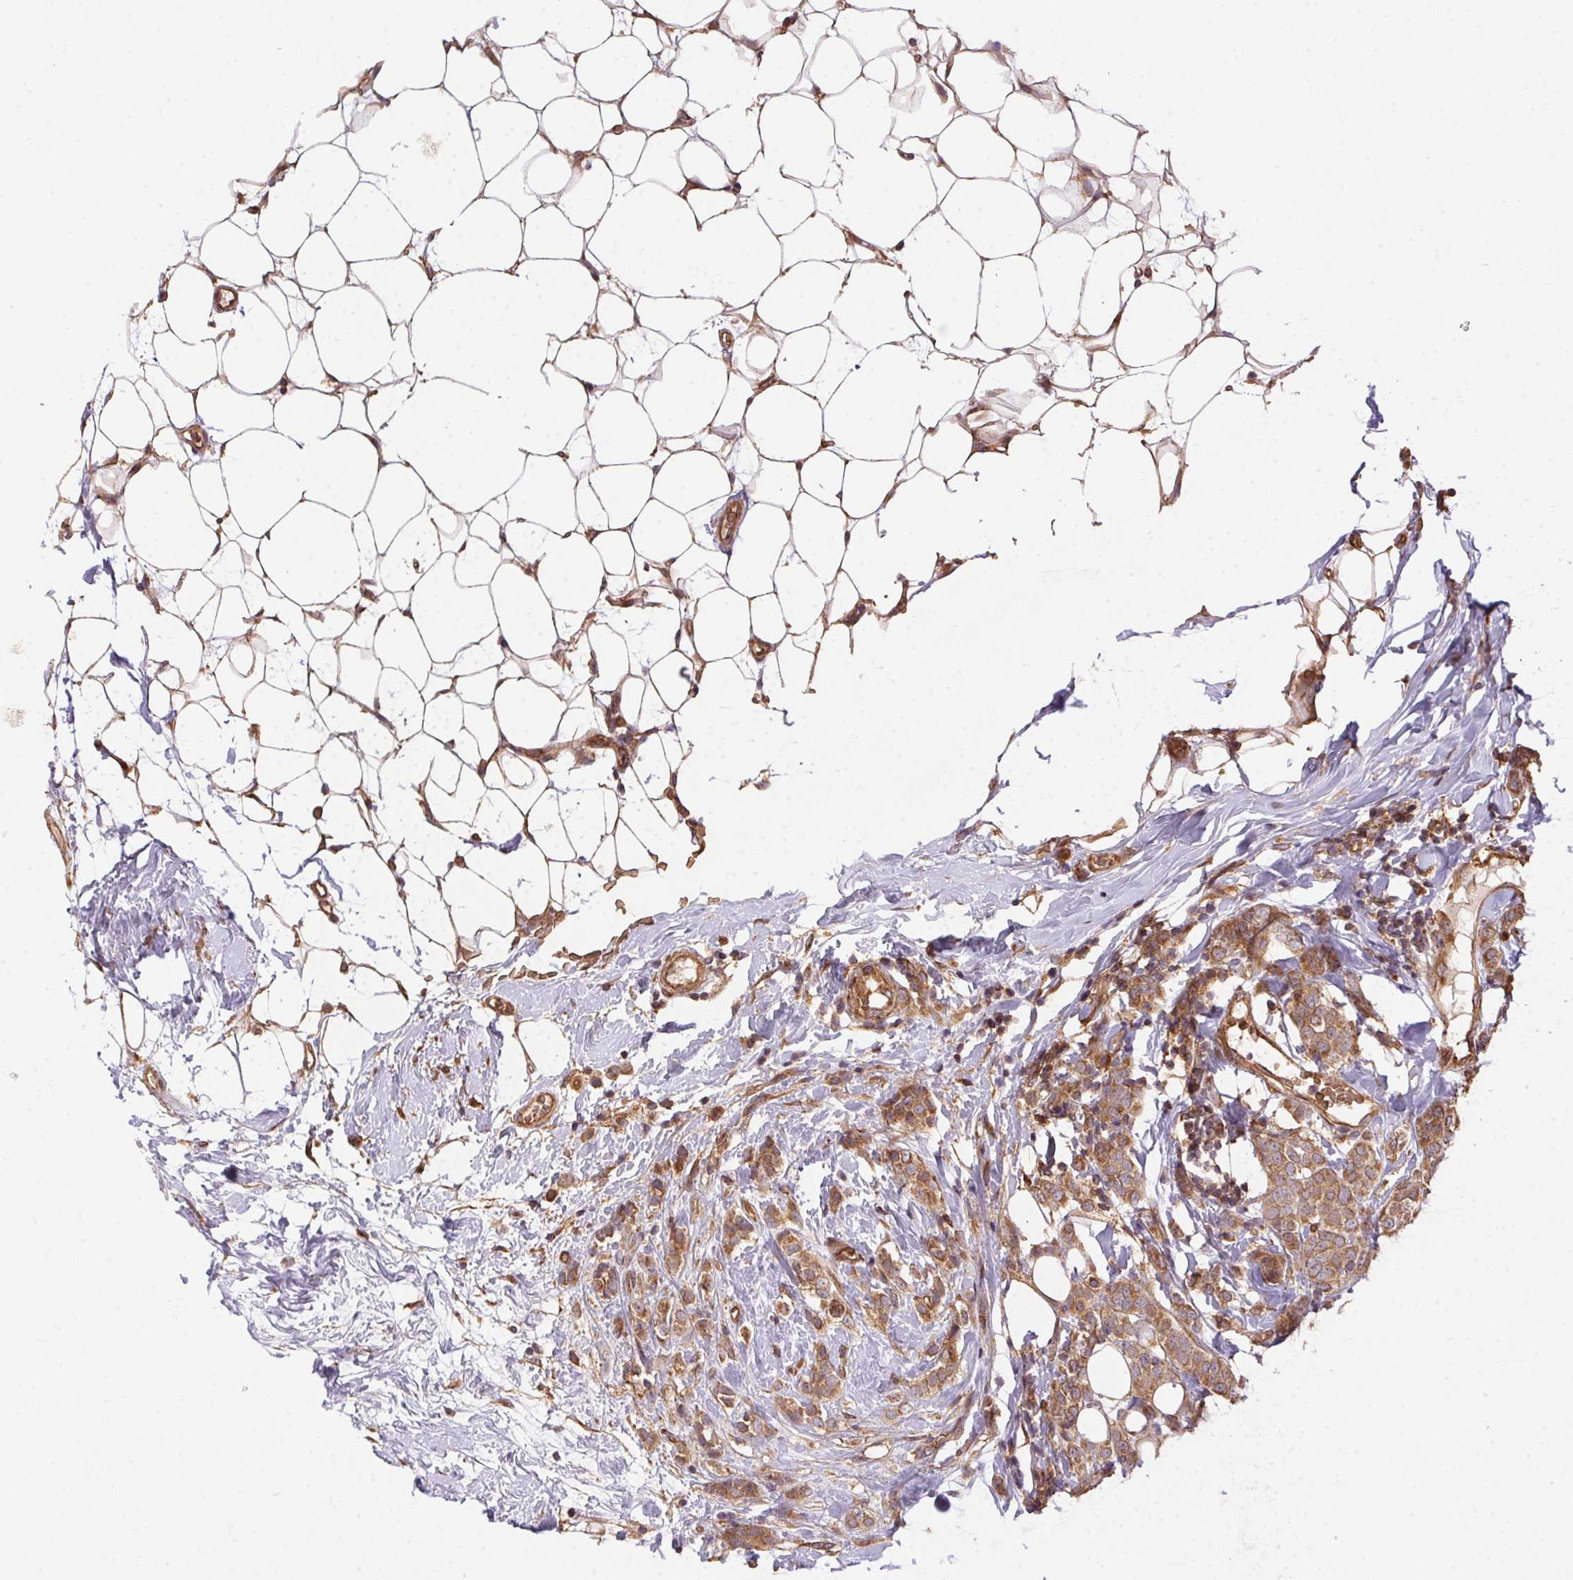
{"staining": {"intensity": "moderate", "quantity": ">75%", "location": "cytoplasmic/membranous"}, "tissue": "breast cancer", "cell_type": "Tumor cells", "image_type": "cancer", "snomed": [{"axis": "morphology", "description": "Lobular carcinoma"}, {"axis": "topography", "description": "Breast"}], "caption": "This micrograph exhibits IHC staining of human lobular carcinoma (breast), with medium moderate cytoplasmic/membranous positivity in about >75% of tumor cells.", "gene": "USE1", "patient": {"sex": "female", "age": 49}}